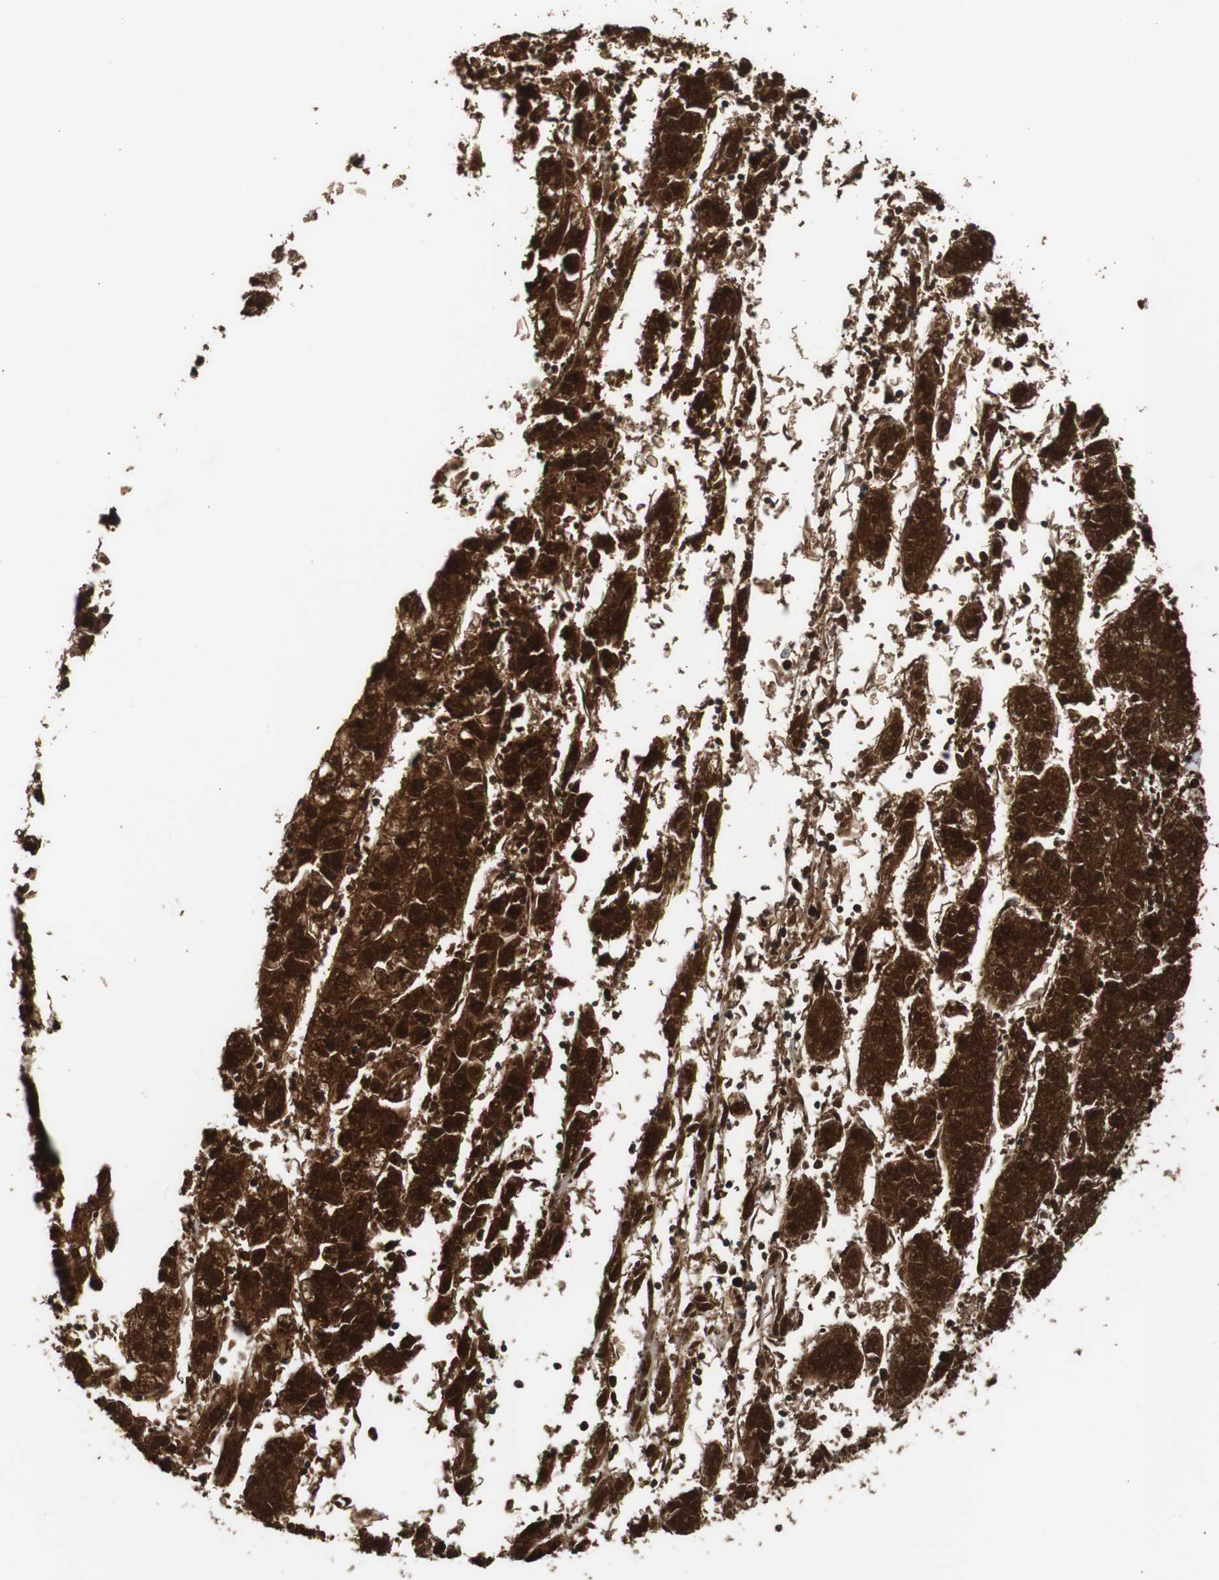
{"staining": {"intensity": "strong", "quantity": ">75%", "location": "cytoplasmic/membranous,nuclear"}, "tissue": "liver cancer", "cell_type": "Tumor cells", "image_type": "cancer", "snomed": [{"axis": "morphology", "description": "Carcinoma, Hepatocellular, NOS"}, {"axis": "topography", "description": "Liver"}], "caption": "Liver cancer stained with DAB (3,3'-diaminobenzidine) immunohistochemistry exhibits high levels of strong cytoplasmic/membranous and nuclear expression in approximately >75% of tumor cells.", "gene": "HSPA9", "patient": {"sex": "male", "age": 72}}